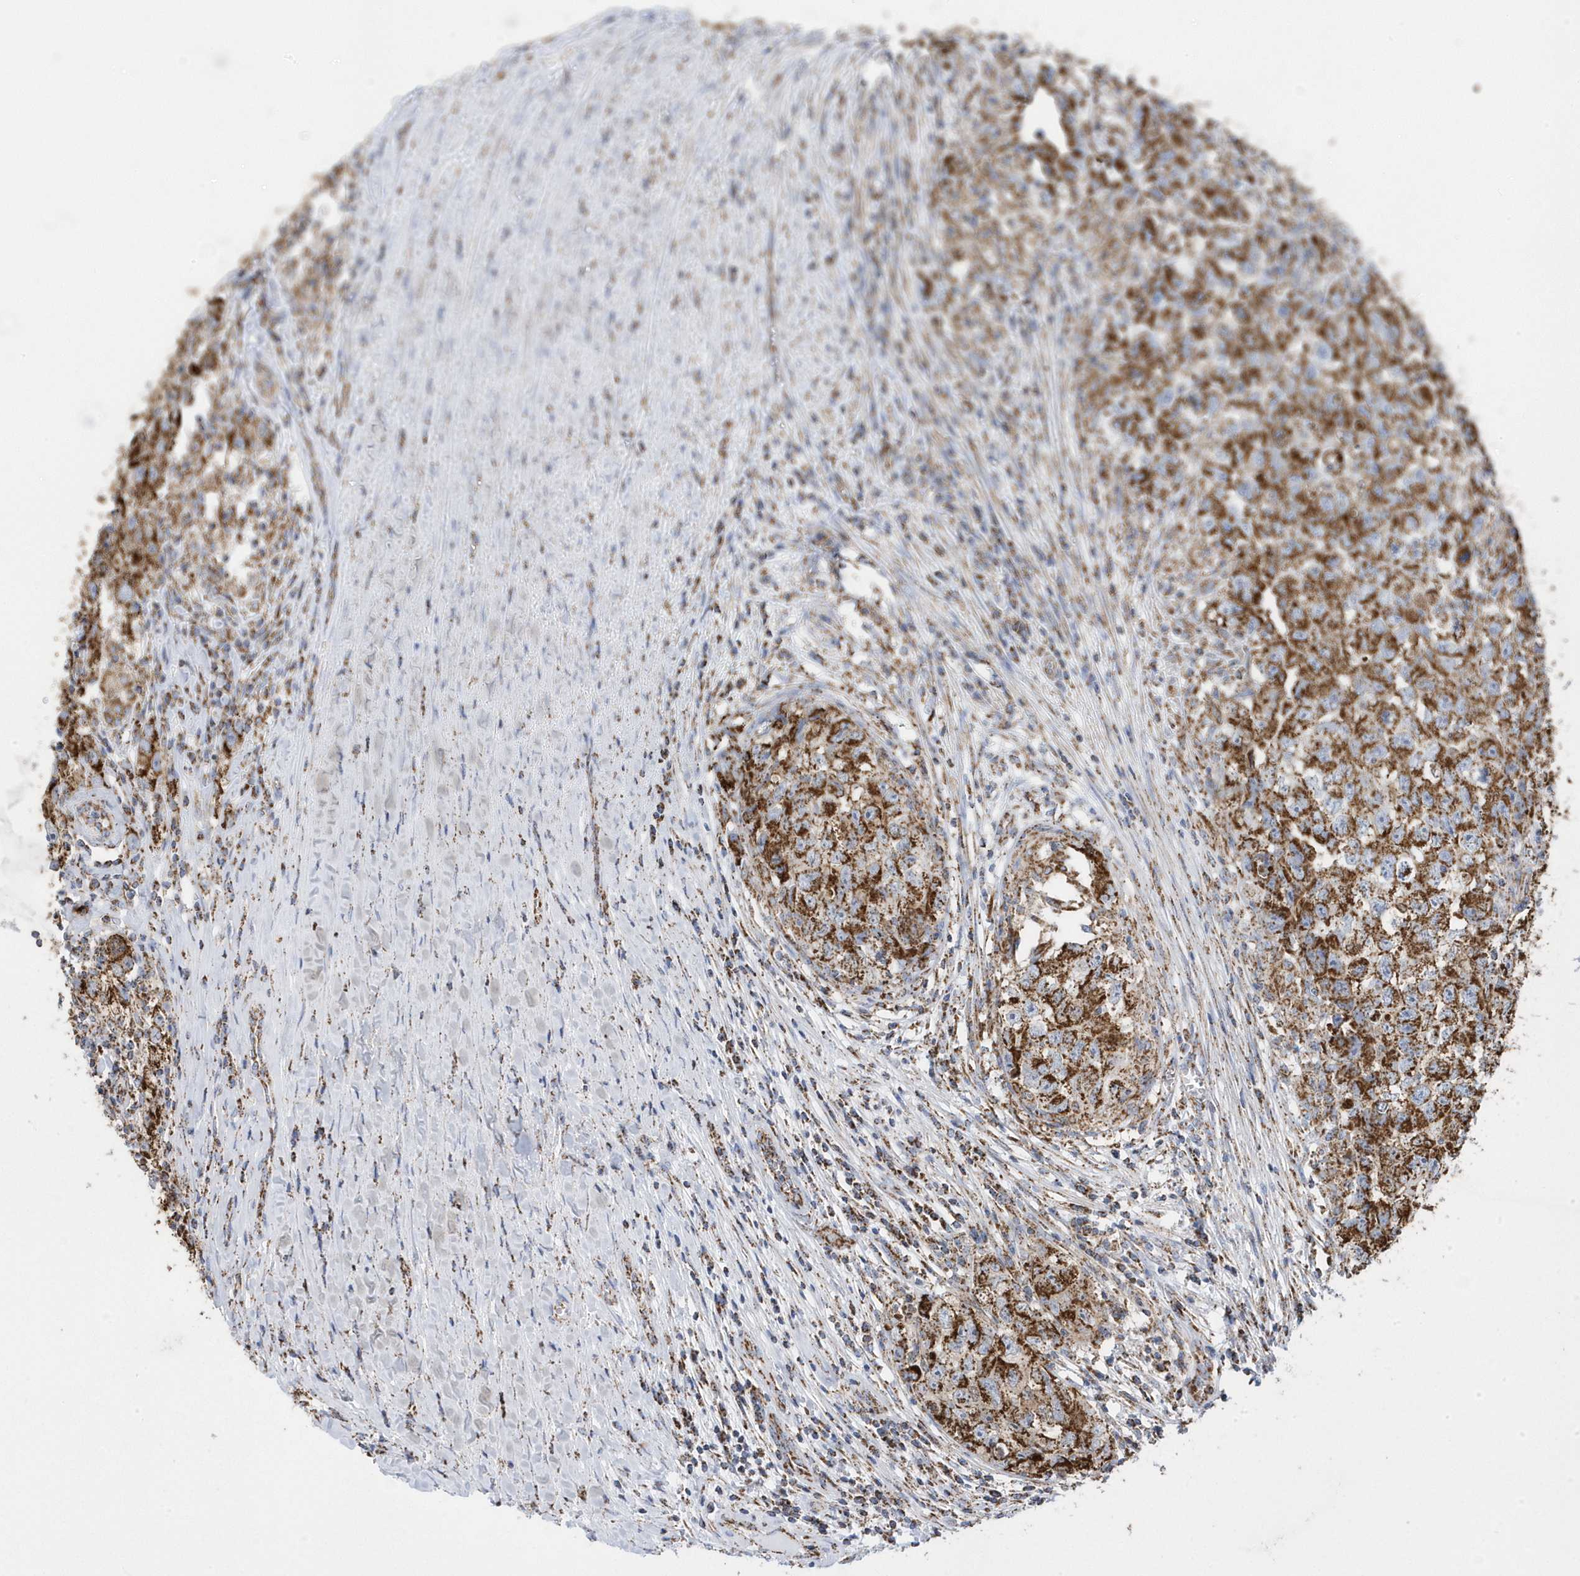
{"staining": {"intensity": "strong", "quantity": ">75%", "location": "cytoplasmic/membranous"}, "tissue": "testis cancer", "cell_type": "Tumor cells", "image_type": "cancer", "snomed": [{"axis": "morphology", "description": "Seminoma, NOS"}, {"axis": "morphology", "description": "Carcinoma, Embryonal, NOS"}, {"axis": "topography", "description": "Testis"}], "caption": "High-power microscopy captured an IHC image of embryonal carcinoma (testis), revealing strong cytoplasmic/membranous expression in approximately >75% of tumor cells.", "gene": "GTPBP8", "patient": {"sex": "male", "age": 43}}